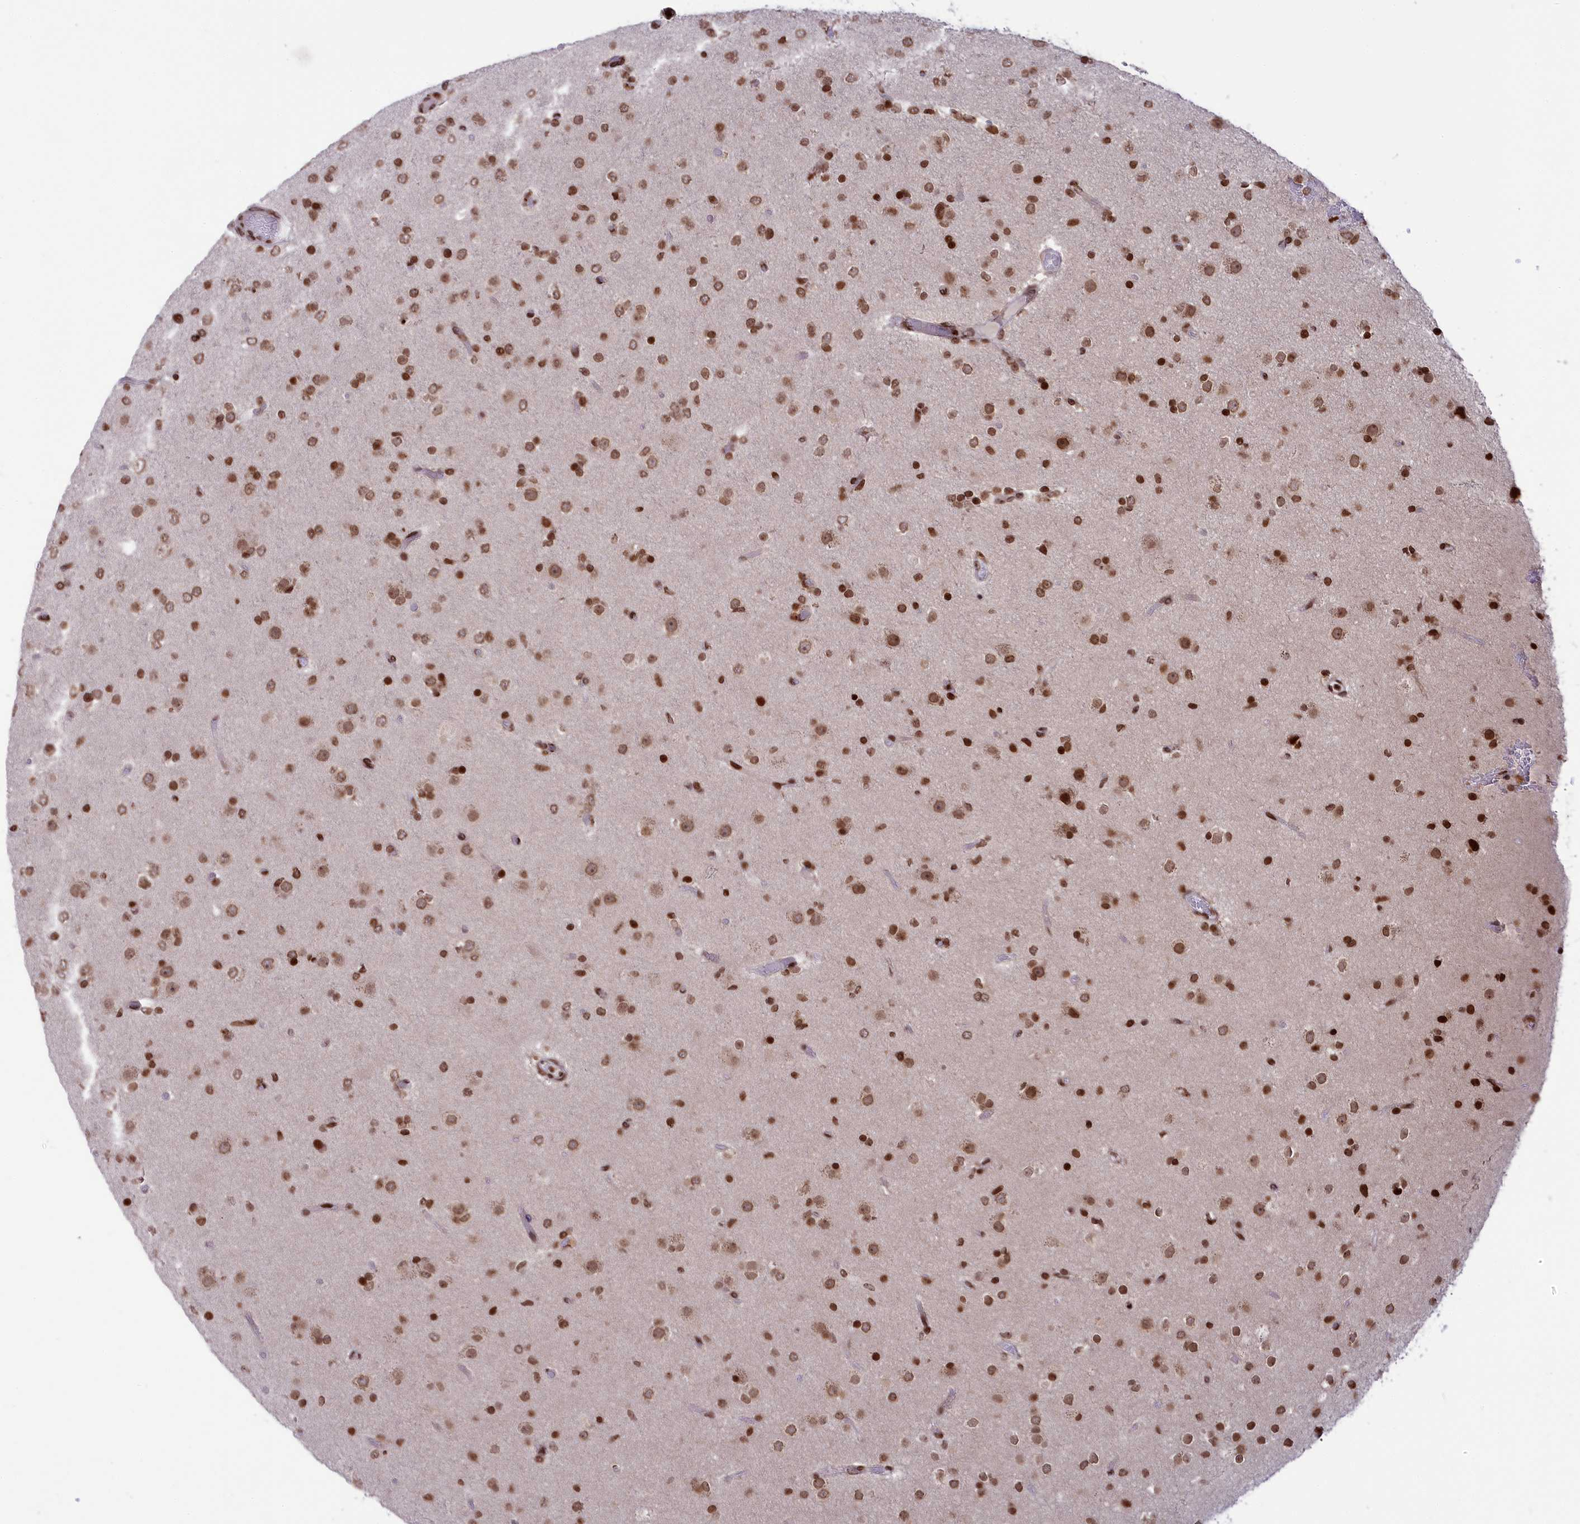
{"staining": {"intensity": "moderate", "quantity": ">75%", "location": "nuclear"}, "tissue": "glioma", "cell_type": "Tumor cells", "image_type": "cancer", "snomed": [{"axis": "morphology", "description": "Glioma, malignant, Low grade"}, {"axis": "topography", "description": "Brain"}], "caption": "High-power microscopy captured an immunohistochemistry image of malignant glioma (low-grade), revealing moderate nuclear staining in about >75% of tumor cells.", "gene": "TET2", "patient": {"sex": "male", "age": 65}}